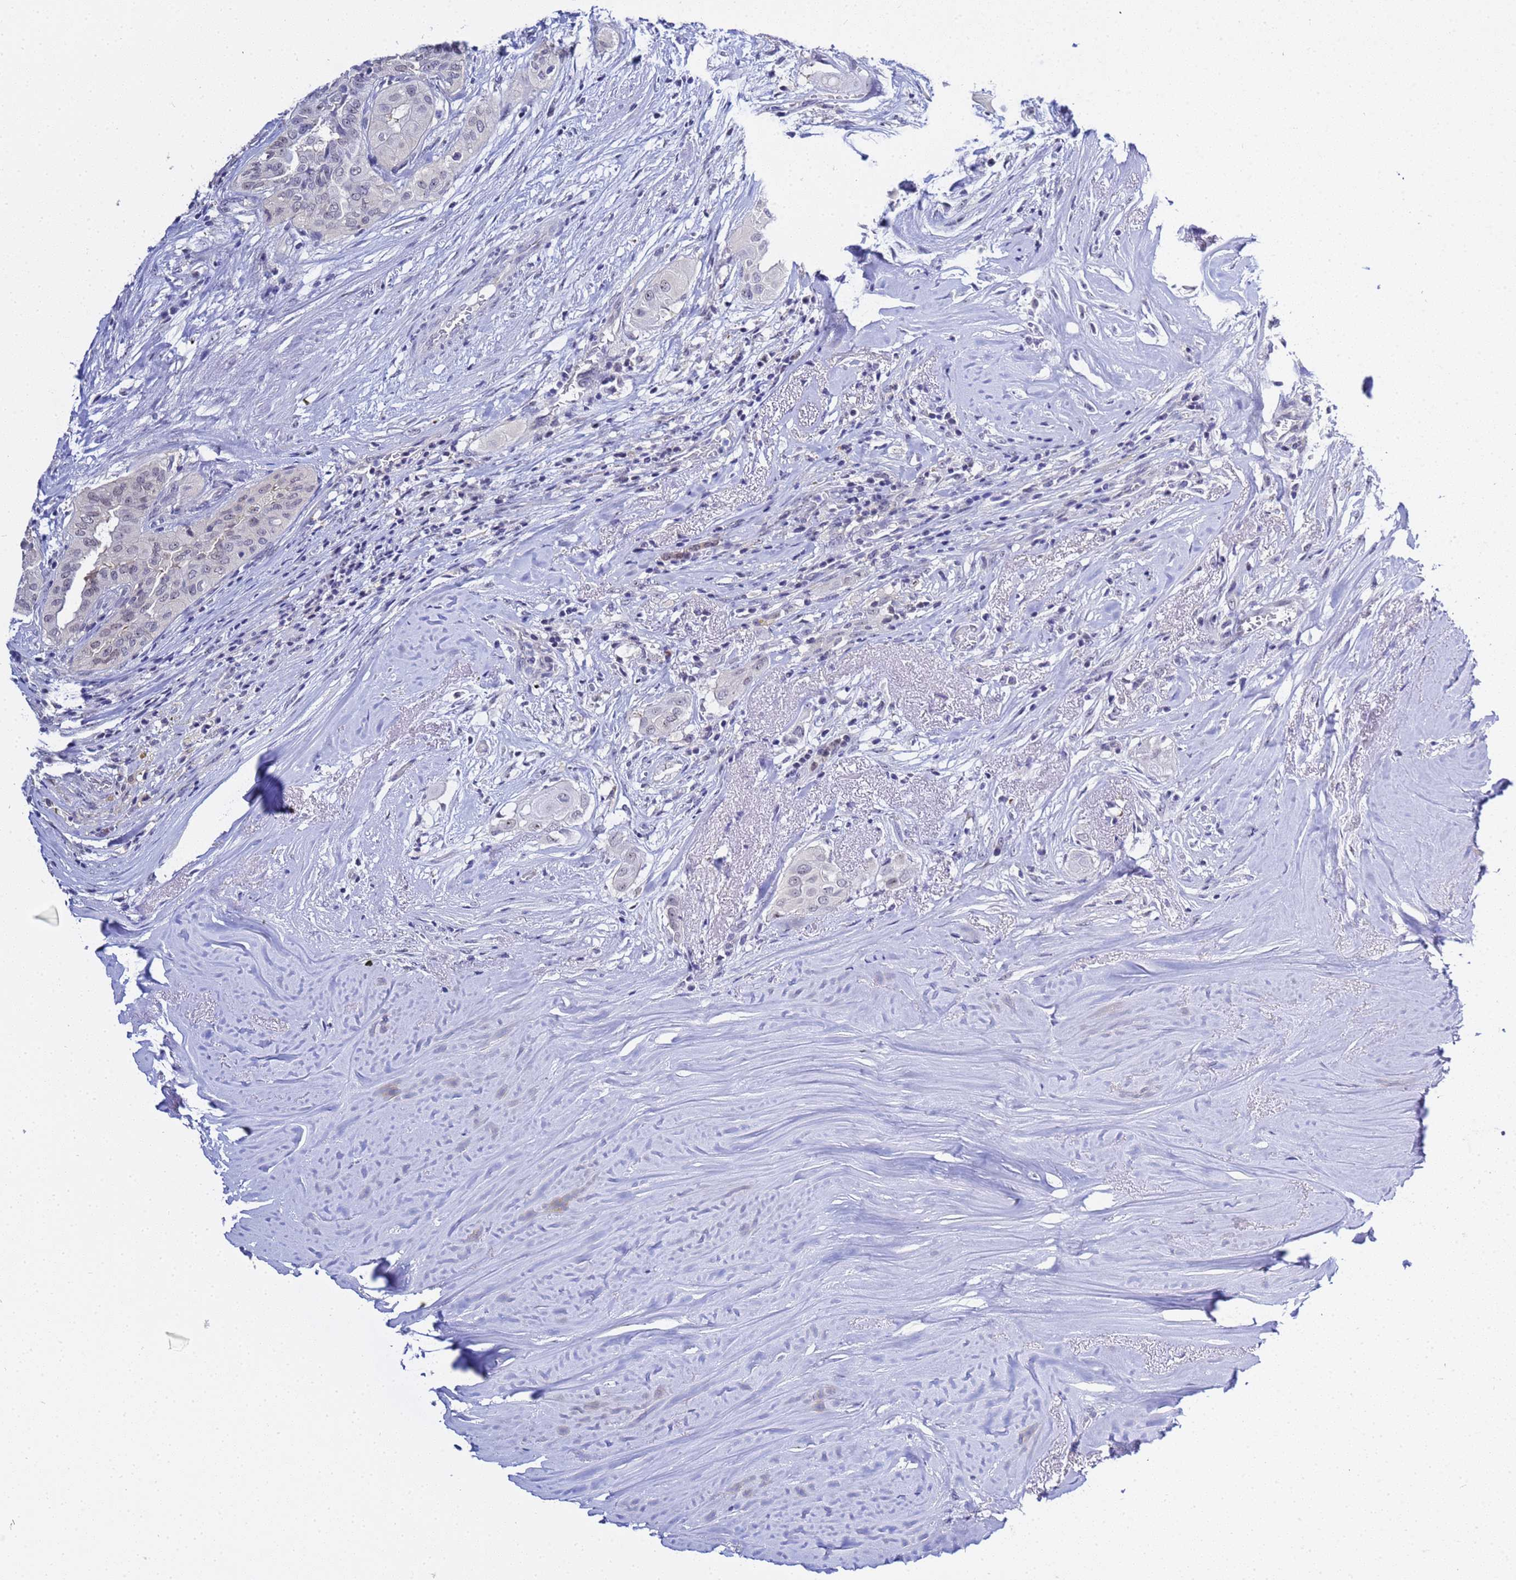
{"staining": {"intensity": "weak", "quantity": "<25%", "location": "nuclear"}, "tissue": "thyroid cancer", "cell_type": "Tumor cells", "image_type": "cancer", "snomed": [{"axis": "morphology", "description": "Papillary adenocarcinoma, NOS"}, {"axis": "topography", "description": "Thyroid gland"}], "caption": "Image shows no protein expression in tumor cells of thyroid cancer tissue.", "gene": "ACTL6B", "patient": {"sex": "female", "age": 59}}